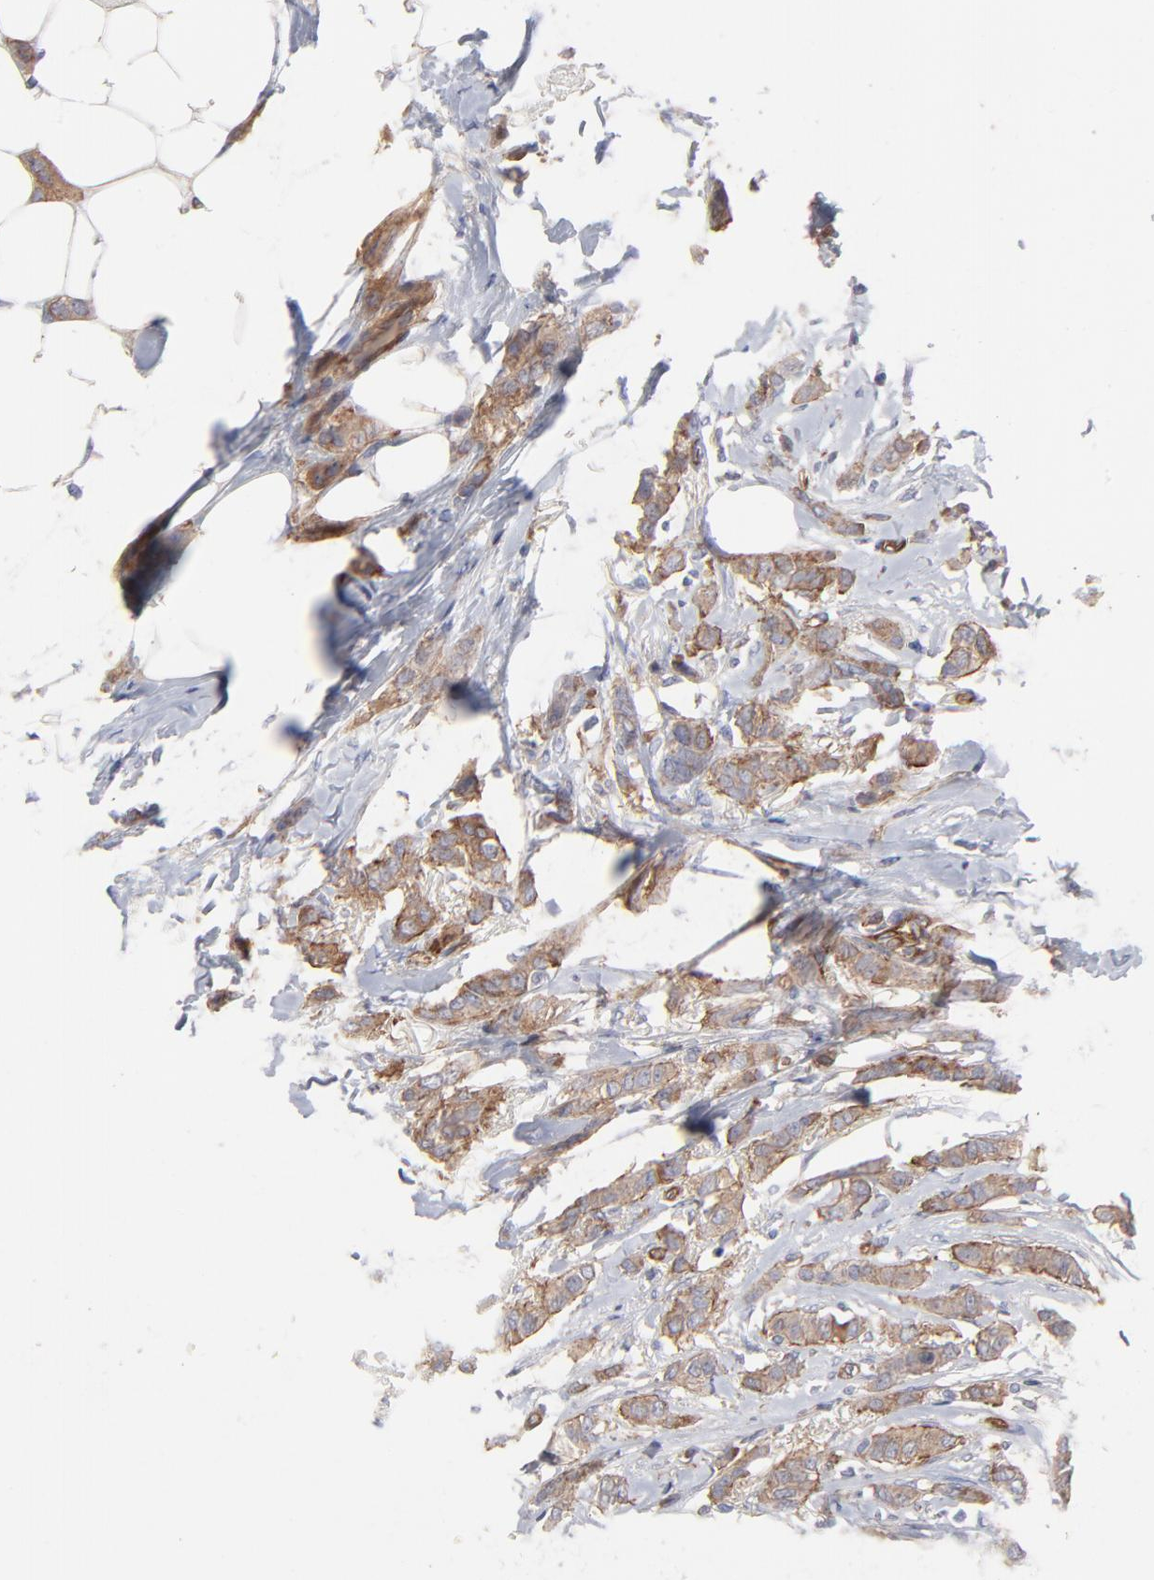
{"staining": {"intensity": "moderate", "quantity": ">75%", "location": "cytoplasmic/membranous"}, "tissue": "breast cancer", "cell_type": "Tumor cells", "image_type": "cancer", "snomed": [{"axis": "morphology", "description": "Lobular carcinoma"}, {"axis": "topography", "description": "Breast"}], "caption": "Protein staining of breast cancer tissue shows moderate cytoplasmic/membranous positivity in about >75% of tumor cells. (brown staining indicates protein expression, while blue staining denotes nuclei).", "gene": "PXN", "patient": {"sex": "female", "age": 55}}